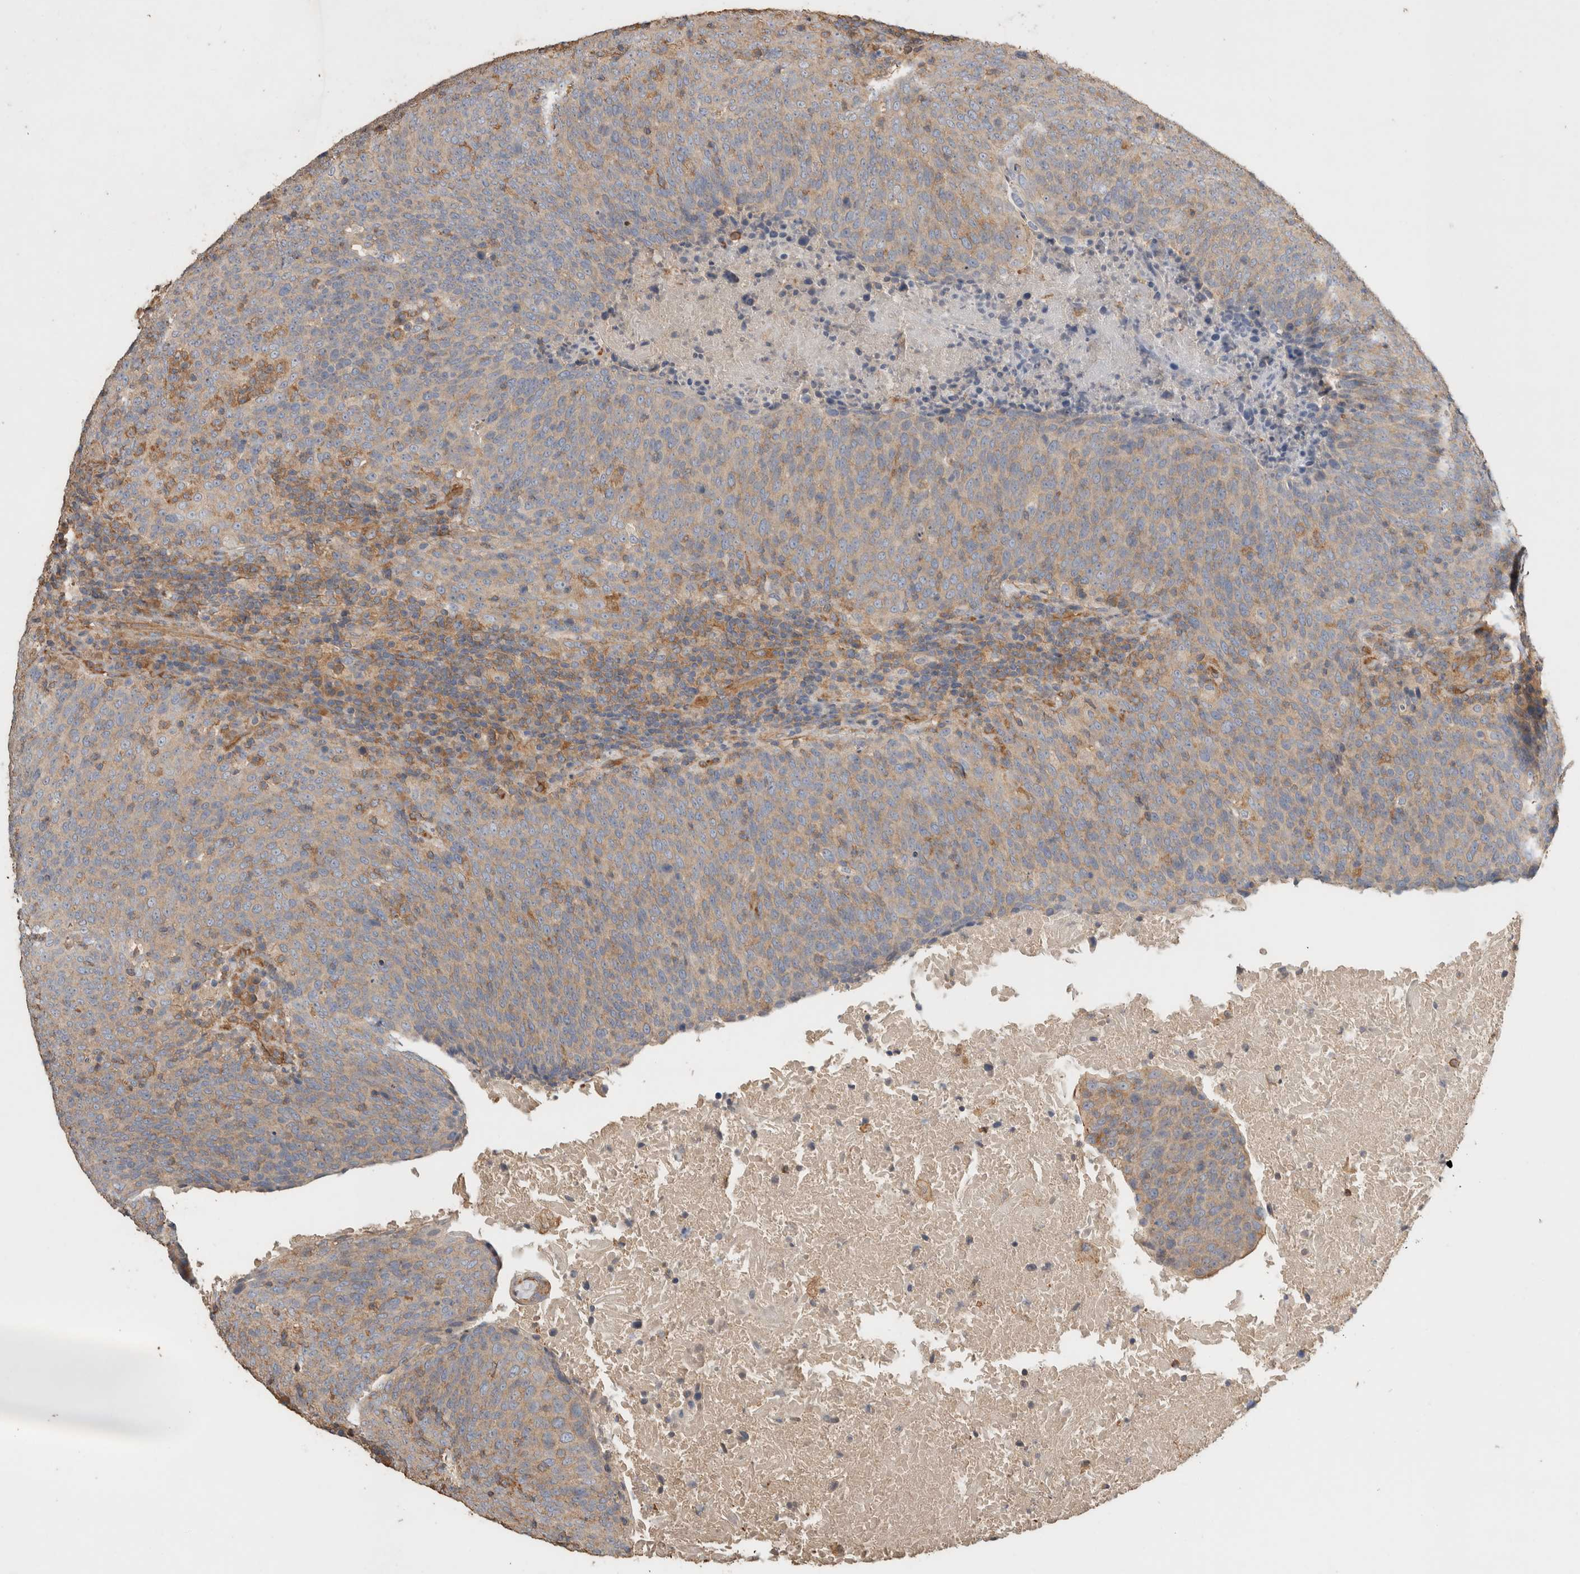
{"staining": {"intensity": "weak", "quantity": "<25%", "location": "cytoplasmic/membranous"}, "tissue": "head and neck cancer", "cell_type": "Tumor cells", "image_type": "cancer", "snomed": [{"axis": "morphology", "description": "Squamous cell carcinoma, NOS"}, {"axis": "morphology", "description": "Squamous cell carcinoma, metastatic, NOS"}, {"axis": "topography", "description": "Lymph node"}, {"axis": "topography", "description": "Head-Neck"}], "caption": "DAB (3,3'-diaminobenzidine) immunohistochemical staining of head and neck cancer shows no significant expression in tumor cells.", "gene": "EIF4G3", "patient": {"sex": "male", "age": 62}}